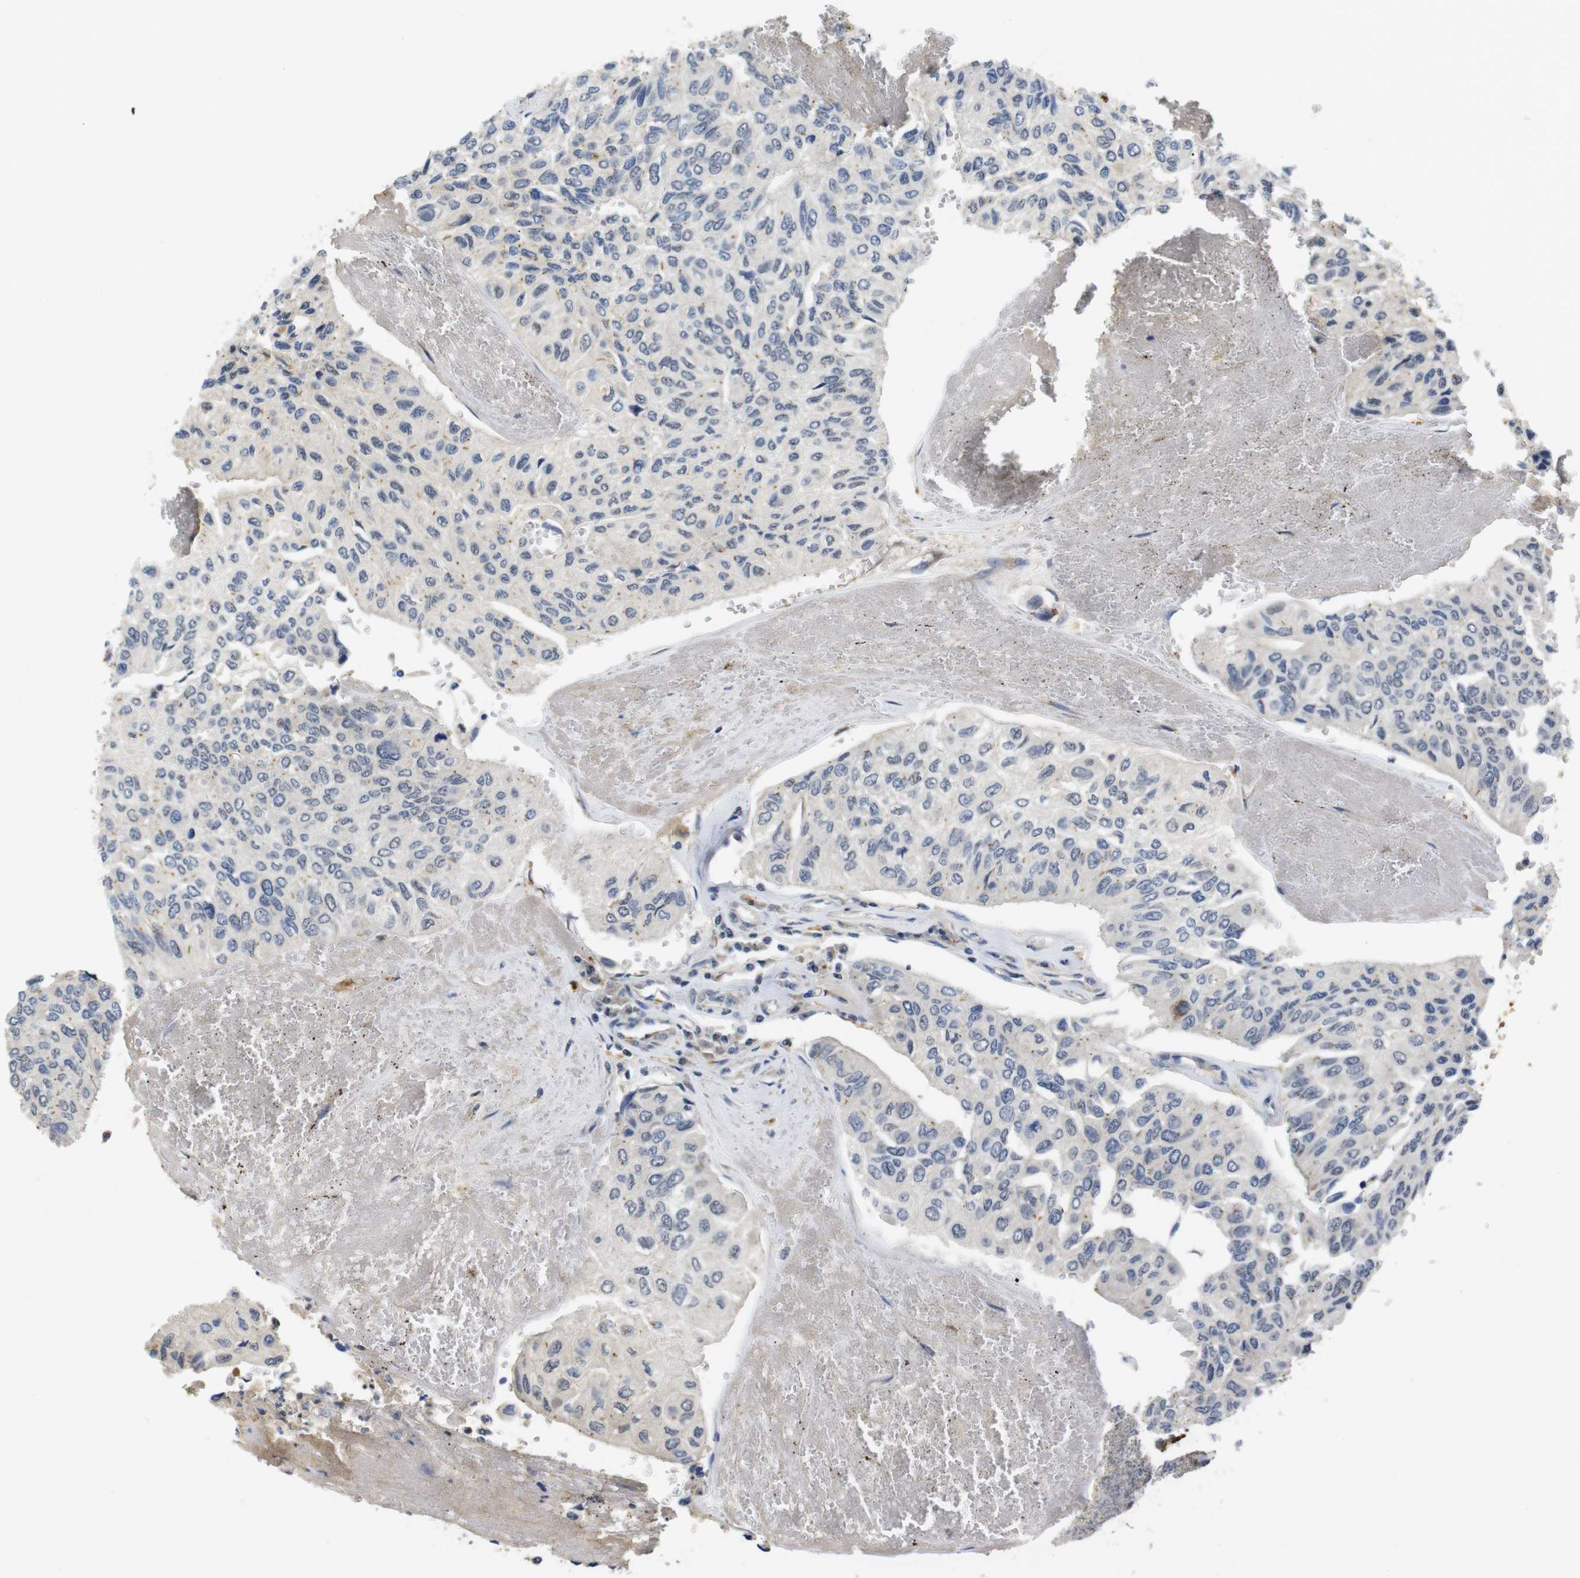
{"staining": {"intensity": "negative", "quantity": "none", "location": "none"}, "tissue": "urothelial cancer", "cell_type": "Tumor cells", "image_type": "cancer", "snomed": [{"axis": "morphology", "description": "Urothelial carcinoma, High grade"}, {"axis": "topography", "description": "Urinary bladder"}], "caption": "Tumor cells show no significant protein positivity in urothelial cancer. (Brightfield microscopy of DAB immunohistochemistry (IHC) at high magnification).", "gene": "FNTA", "patient": {"sex": "male", "age": 66}}